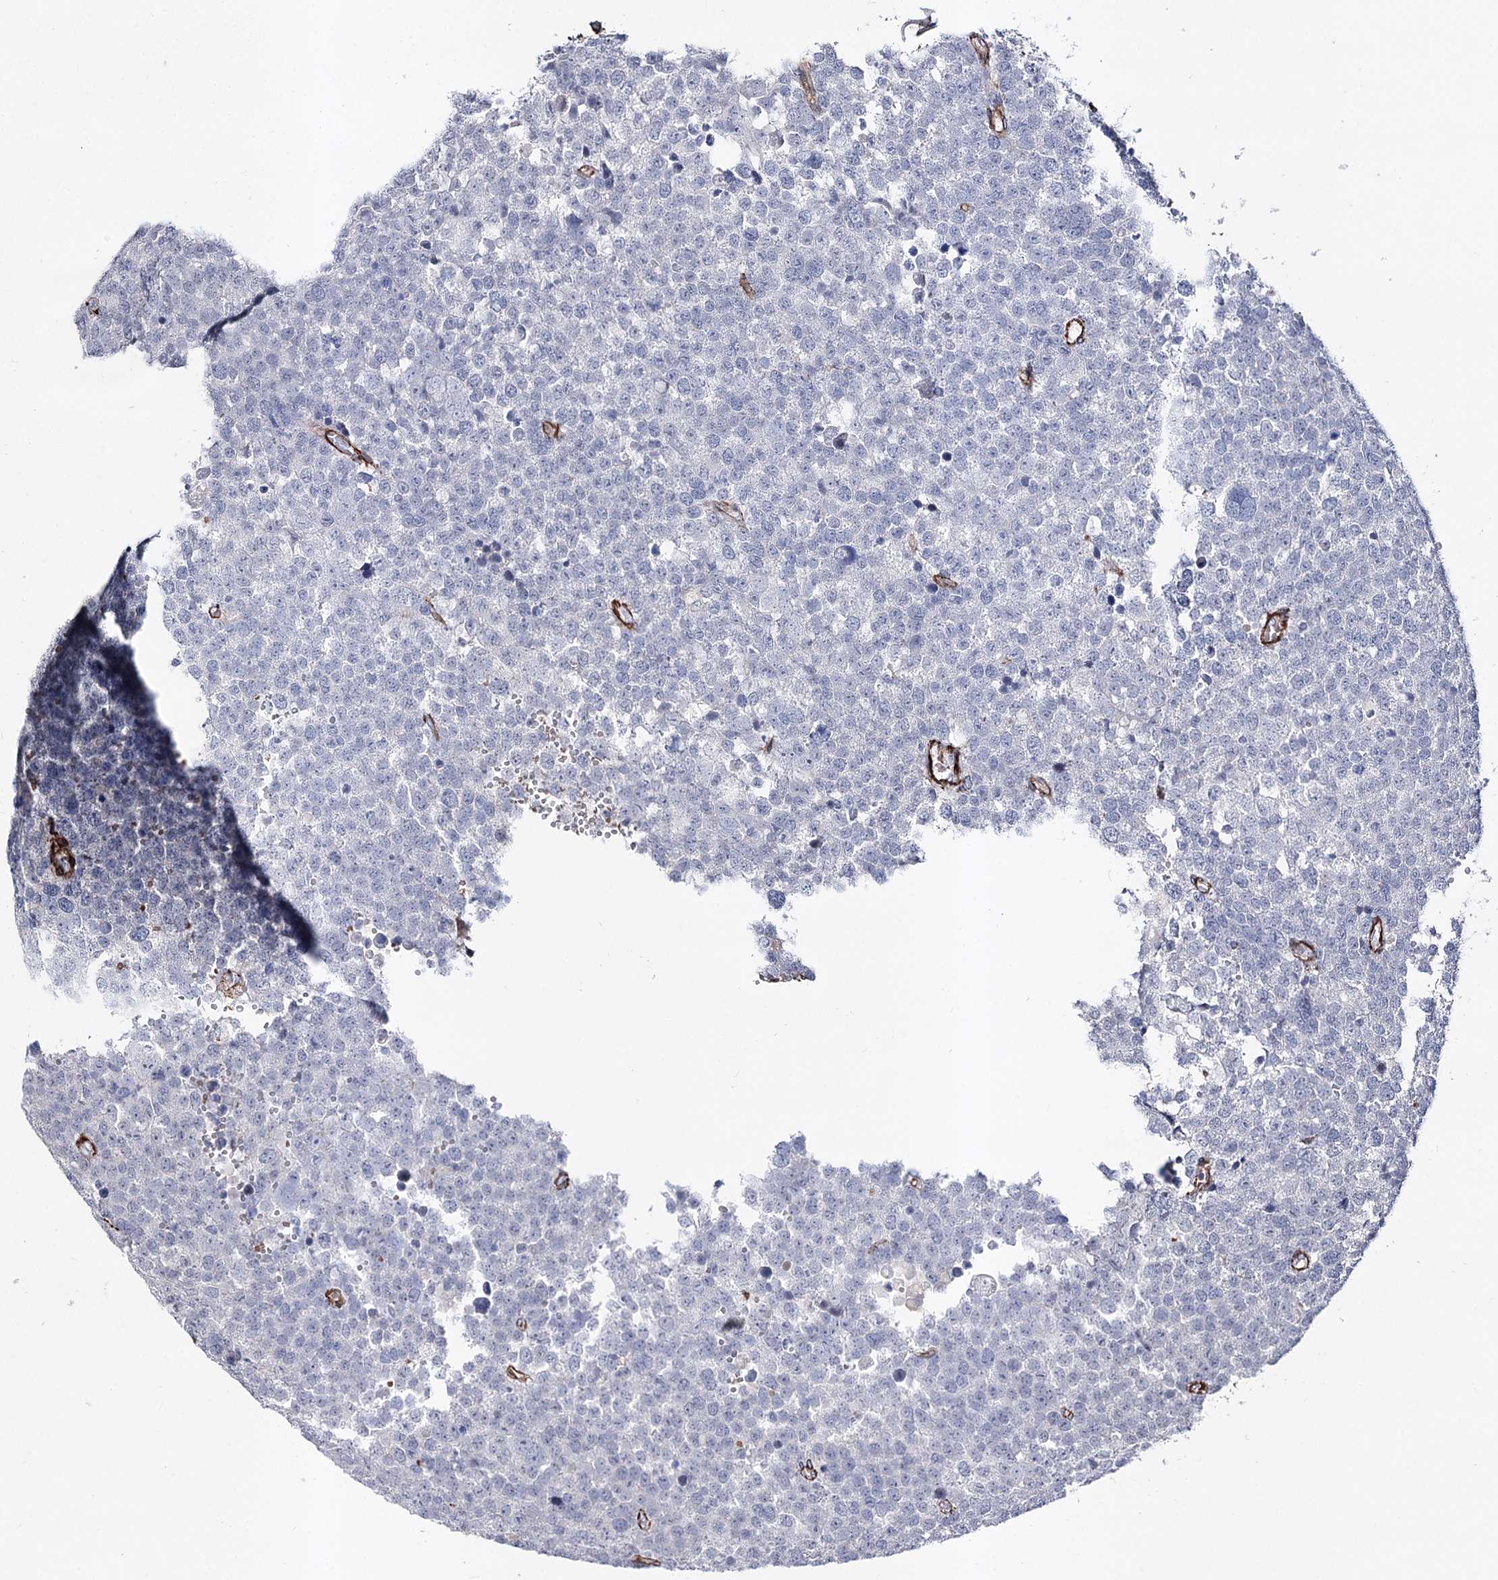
{"staining": {"intensity": "negative", "quantity": "none", "location": "none"}, "tissue": "testis cancer", "cell_type": "Tumor cells", "image_type": "cancer", "snomed": [{"axis": "morphology", "description": "Seminoma, NOS"}, {"axis": "topography", "description": "Testis"}], "caption": "Tumor cells show no significant staining in testis cancer (seminoma).", "gene": "ARHGAP20", "patient": {"sex": "male", "age": 71}}